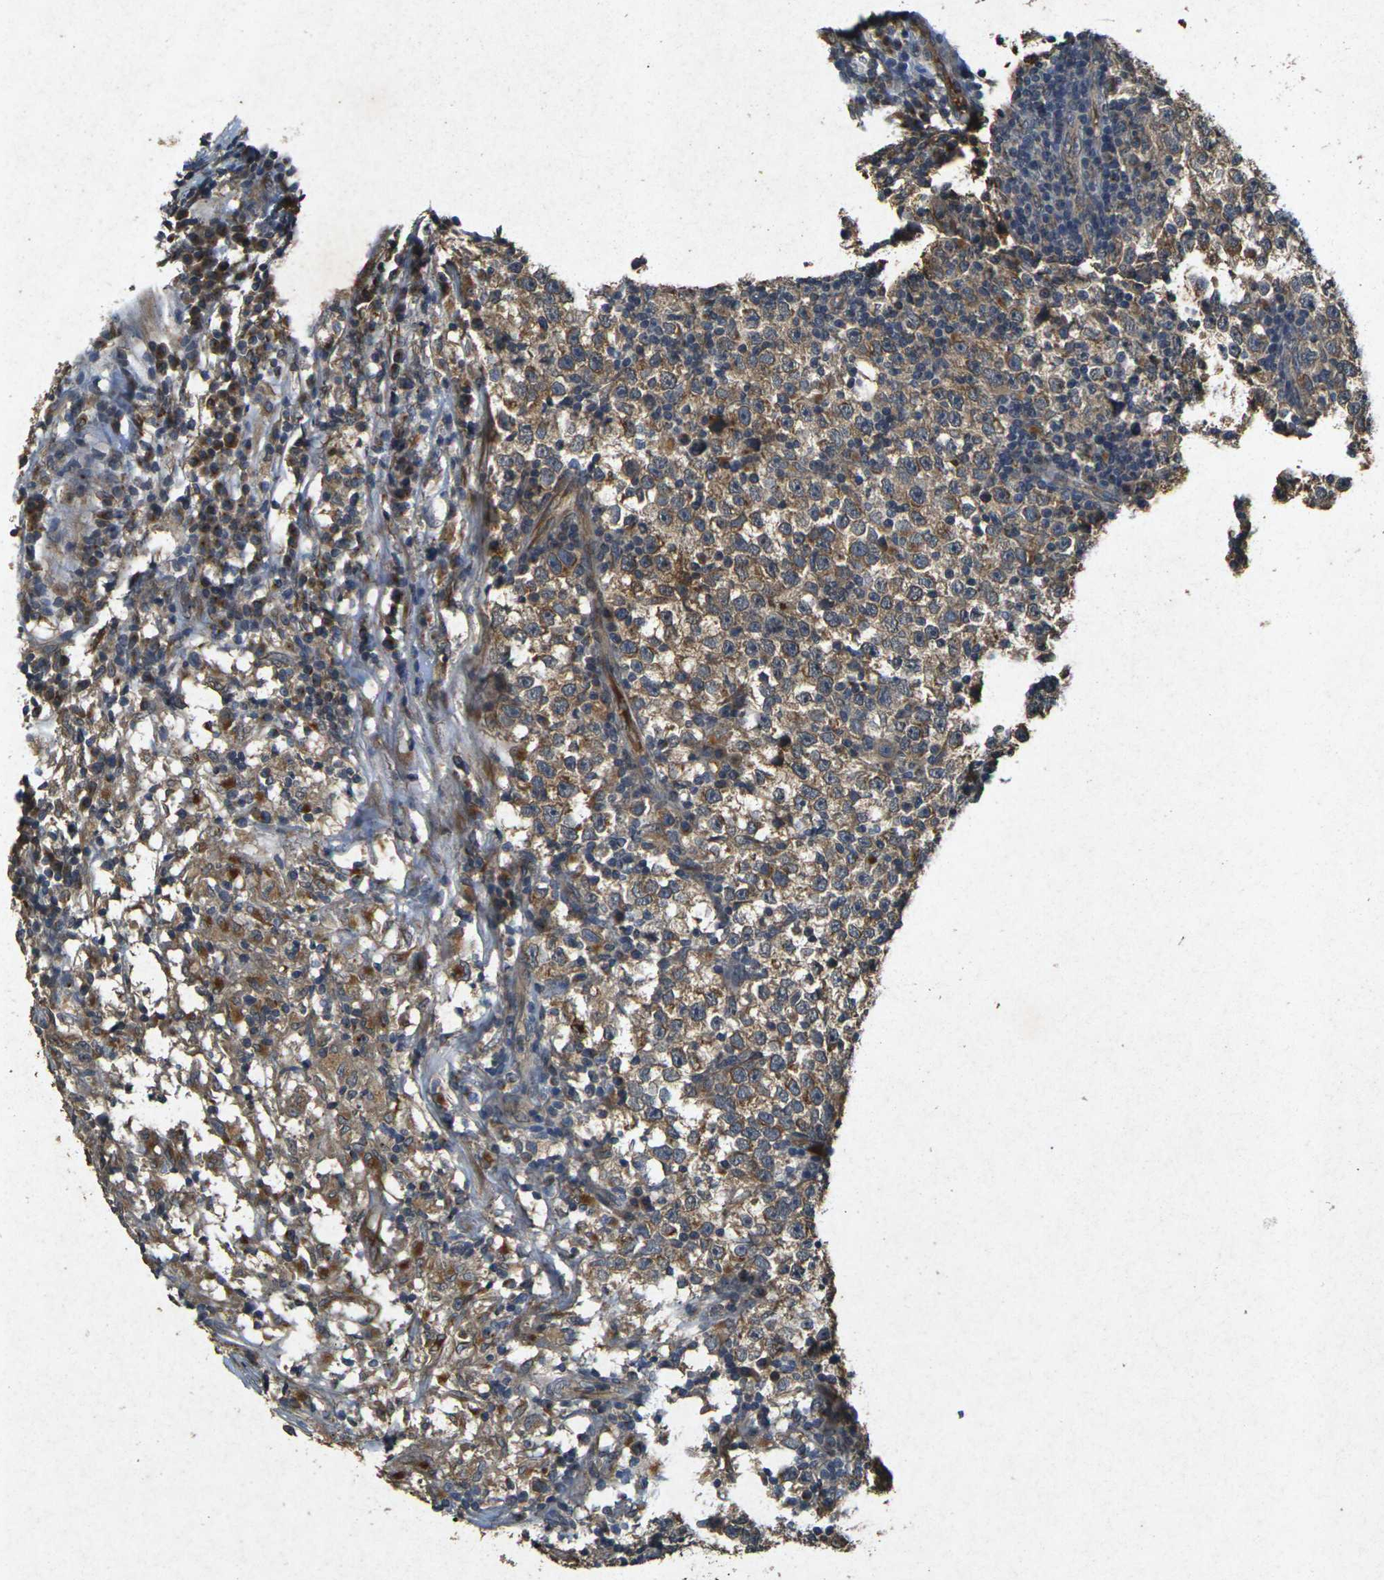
{"staining": {"intensity": "moderate", "quantity": ">75%", "location": "cytoplasmic/membranous"}, "tissue": "testis cancer", "cell_type": "Tumor cells", "image_type": "cancer", "snomed": [{"axis": "morphology", "description": "Seminoma, NOS"}, {"axis": "topography", "description": "Testis"}], "caption": "This is an image of immunohistochemistry (IHC) staining of testis seminoma, which shows moderate staining in the cytoplasmic/membranous of tumor cells.", "gene": "RGMA", "patient": {"sex": "male", "age": 43}}